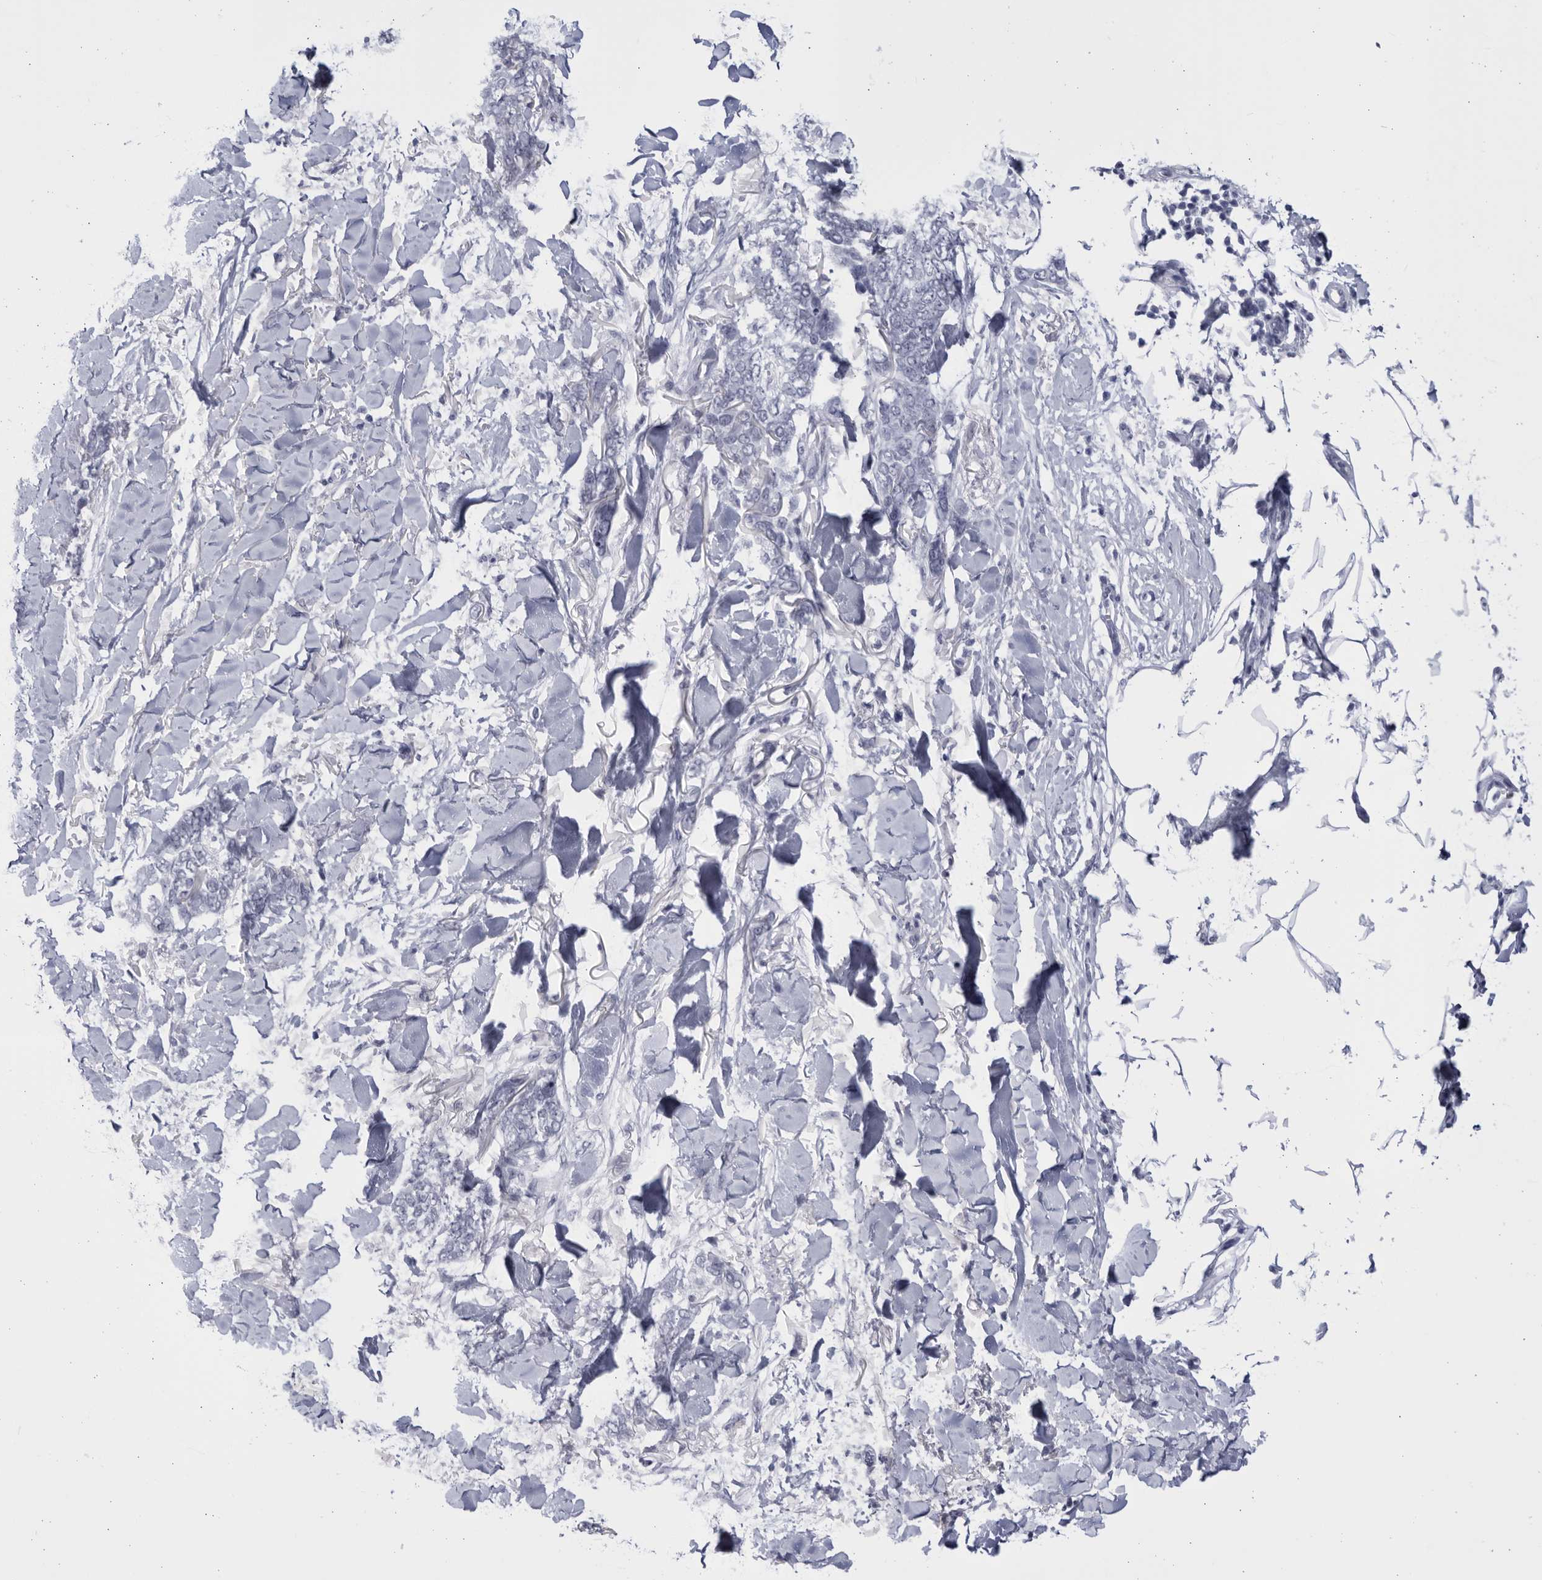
{"staining": {"intensity": "negative", "quantity": "none", "location": "none"}, "tissue": "skin cancer", "cell_type": "Tumor cells", "image_type": "cancer", "snomed": [{"axis": "morphology", "description": "Normal tissue, NOS"}, {"axis": "morphology", "description": "Basal cell carcinoma"}, {"axis": "topography", "description": "Skin"}], "caption": "Micrograph shows no significant protein positivity in tumor cells of skin cancer (basal cell carcinoma).", "gene": "CCDC181", "patient": {"sex": "male", "age": 77}}